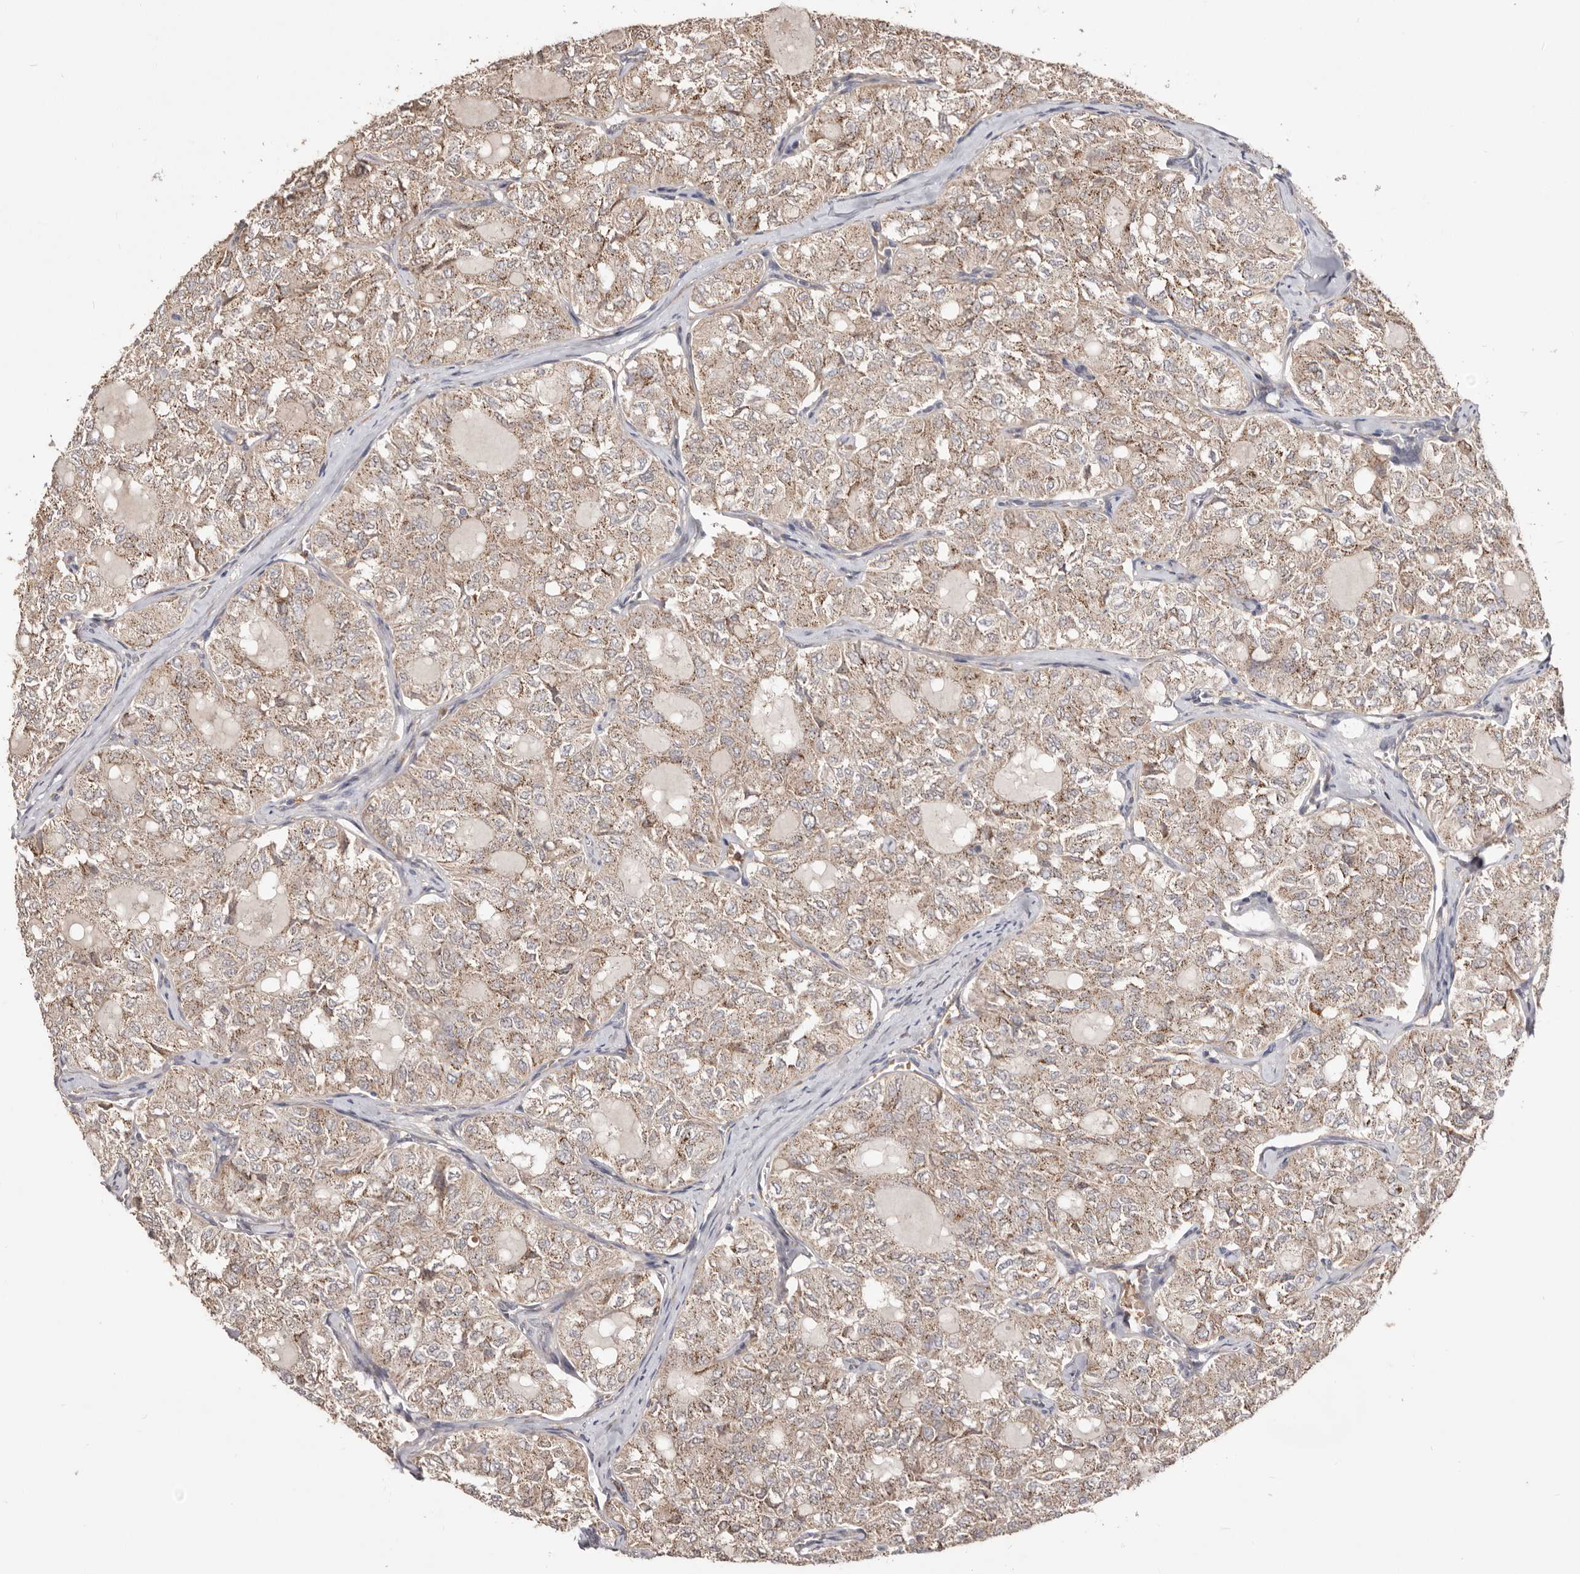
{"staining": {"intensity": "weak", "quantity": ">75%", "location": "cytoplasmic/membranous"}, "tissue": "thyroid cancer", "cell_type": "Tumor cells", "image_type": "cancer", "snomed": [{"axis": "morphology", "description": "Follicular adenoma carcinoma, NOS"}, {"axis": "topography", "description": "Thyroid gland"}], "caption": "Brown immunohistochemical staining in human thyroid follicular adenoma carcinoma displays weak cytoplasmic/membranous staining in approximately >75% of tumor cells. The protein of interest is shown in brown color, while the nuclei are stained blue.", "gene": "LRRC25", "patient": {"sex": "male", "age": 75}}